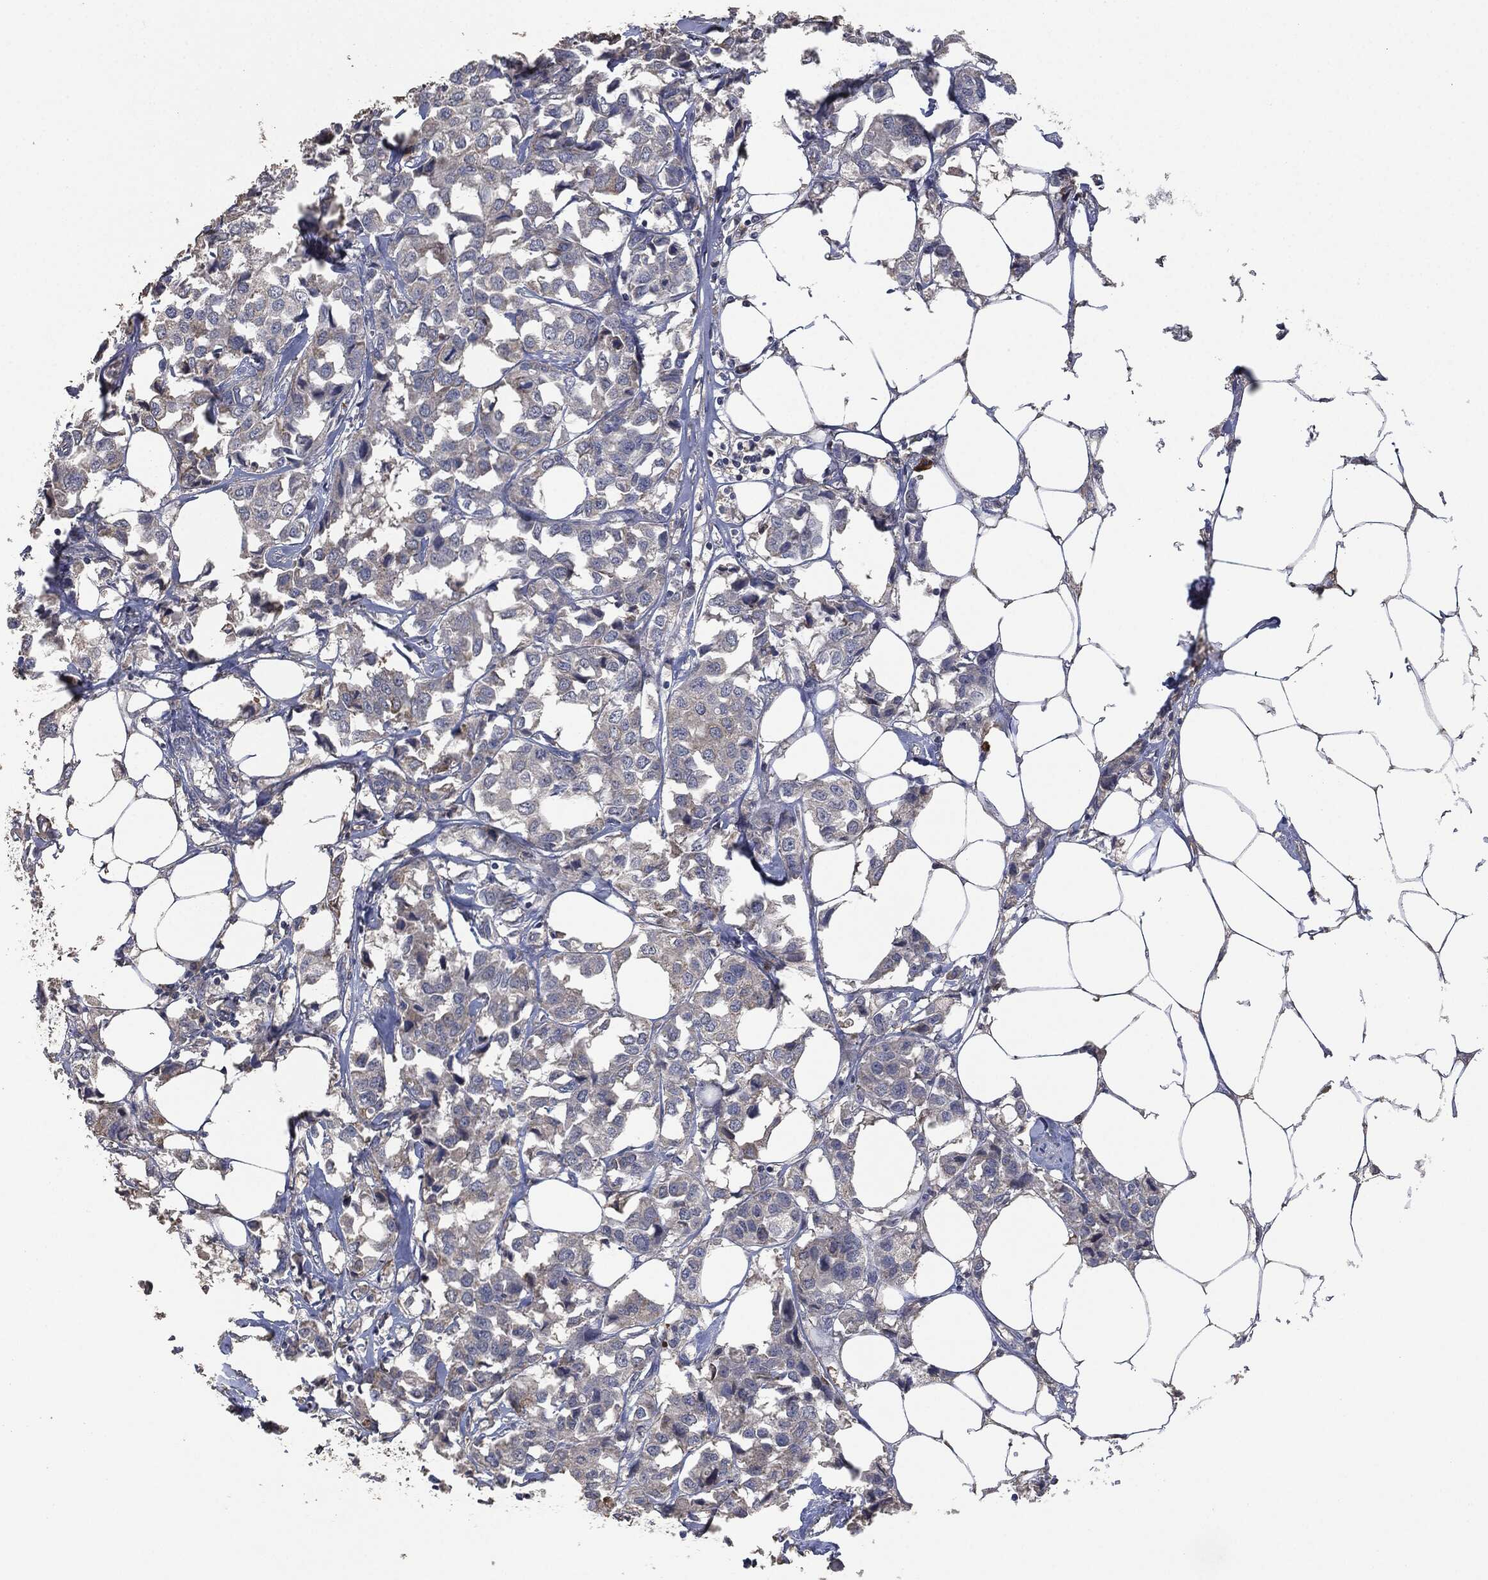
{"staining": {"intensity": "negative", "quantity": "none", "location": "none"}, "tissue": "breast cancer", "cell_type": "Tumor cells", "image_type": "cancer", "snomed": [{"axis": "morphology", "description": "Duct carcinoma"}, {"axis": "topography", "description": "Breast"}], "caption": "Image shows no protein staining in tumor cells of infiltrating ductal carcinoma (breast) tissue.", "gene": "CD33", "patient": {"sex": "female", "age": 80}}